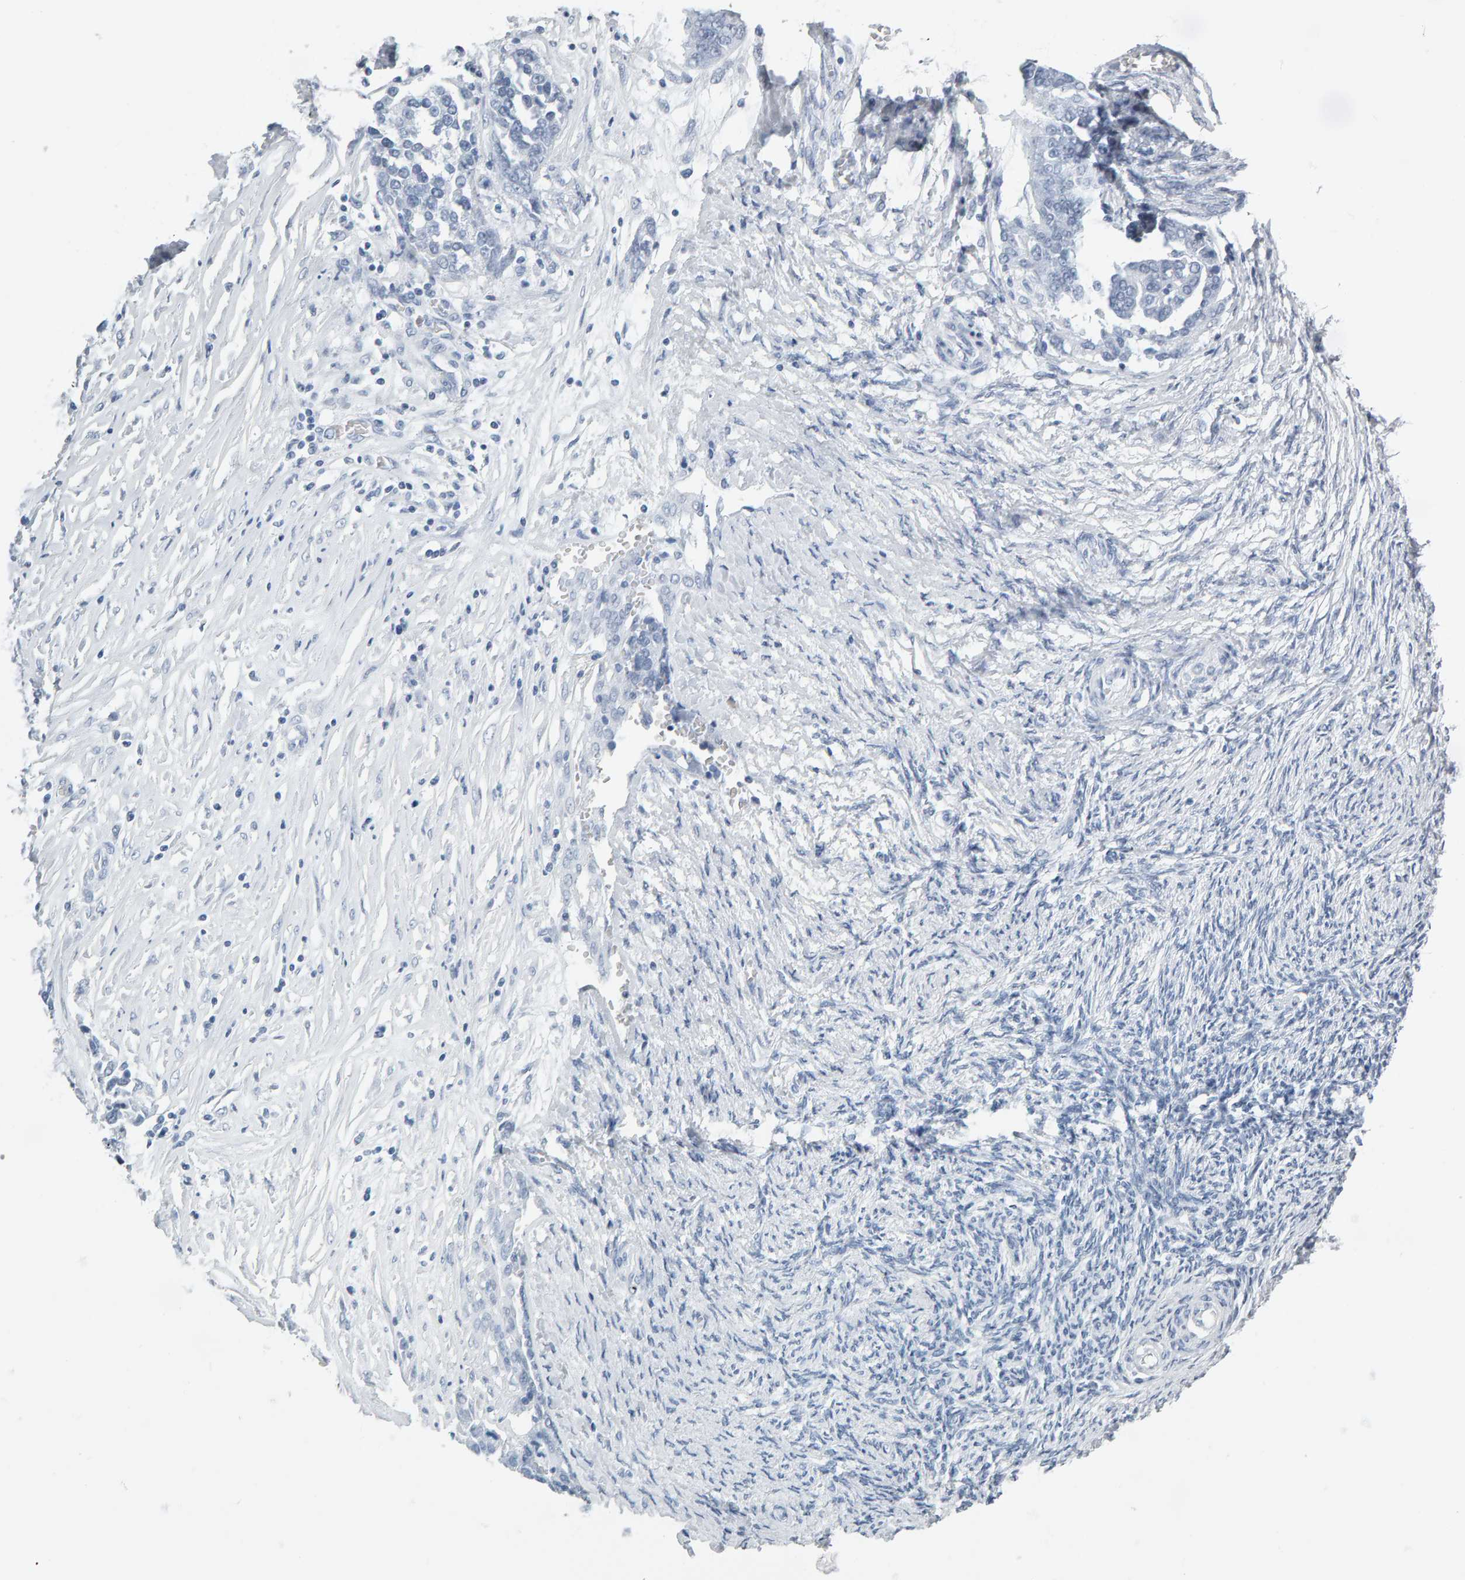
{"staining": {"intensity": "negative", "quantity": "none", "location": "none"}, "tissue": "ovarian cancer", "cell_type": "Tumor cells", "image_type": "cancer", "snomed": [{"axis": "morphology", "description": "Cystadenocarcinoma, serous, NOS"}, {"axis": "topography", "description": "Ovary"}], "caption": "Ovarian cancer (serous cystadenocarcinoma) stained for a protein using immunohistochemistry (IHC) reveals no staining tumor cells.", "gene": "SPACA3", "patient": {"sex": "female", "age": 44}}